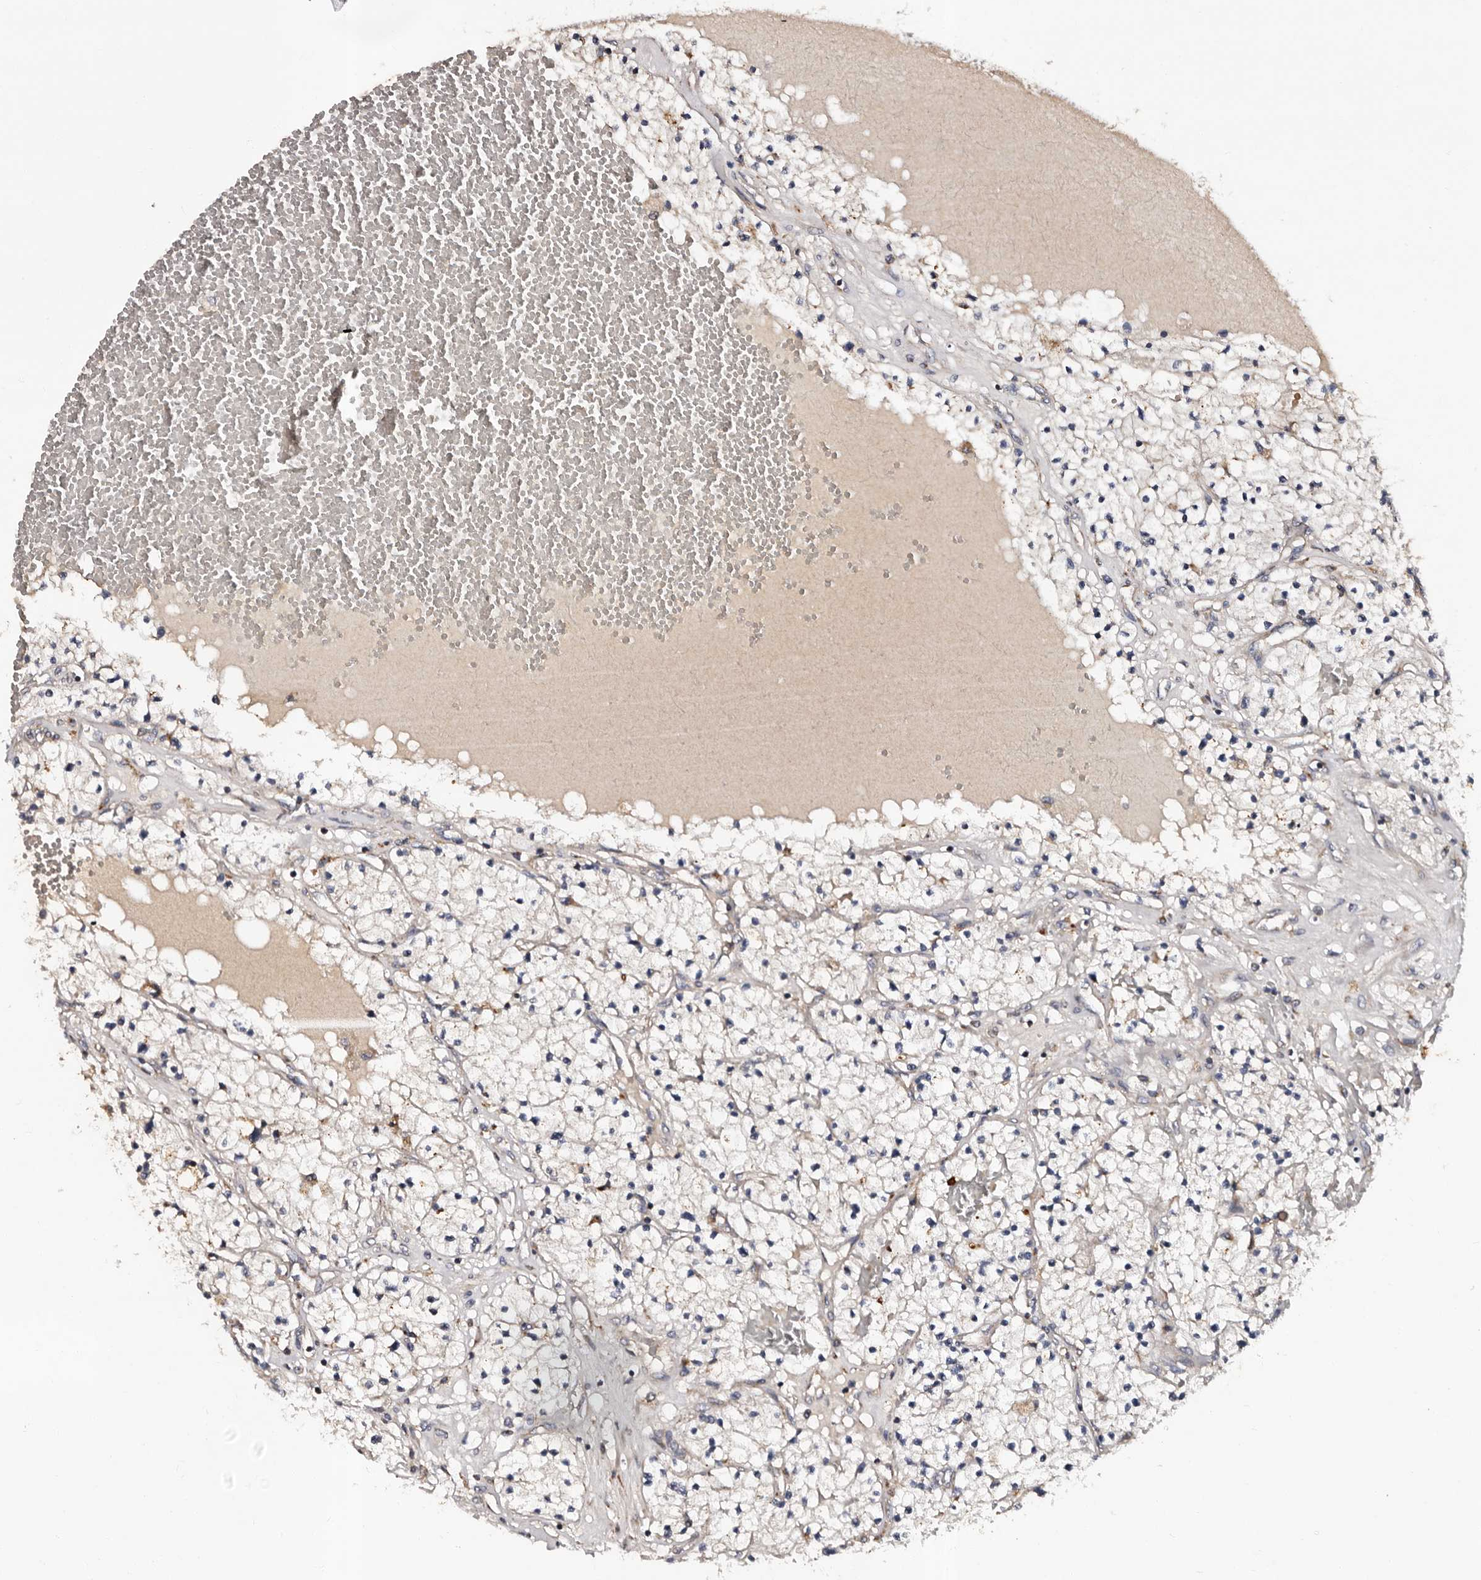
{"staining": {"intensity": "negative", "quantity": "none", "location": "none"}, "tissue": "renal cancer", "cell_type": "Tumor cells", "image_type": "cancer", "snomed": [{"axis": "morphology", "description": "Normal tissue, NOS"}, {"axis": "morphology", "description": "Adenocarcinoma, NOS"}, {"axis": "topography", "description": "Kidney"}], "caption": "There is no significant staining in tumor cells of renal cancer (adenocarcinoma).", "gene": "ADCK5", "patient": {"sex": "male", "age": 68}}